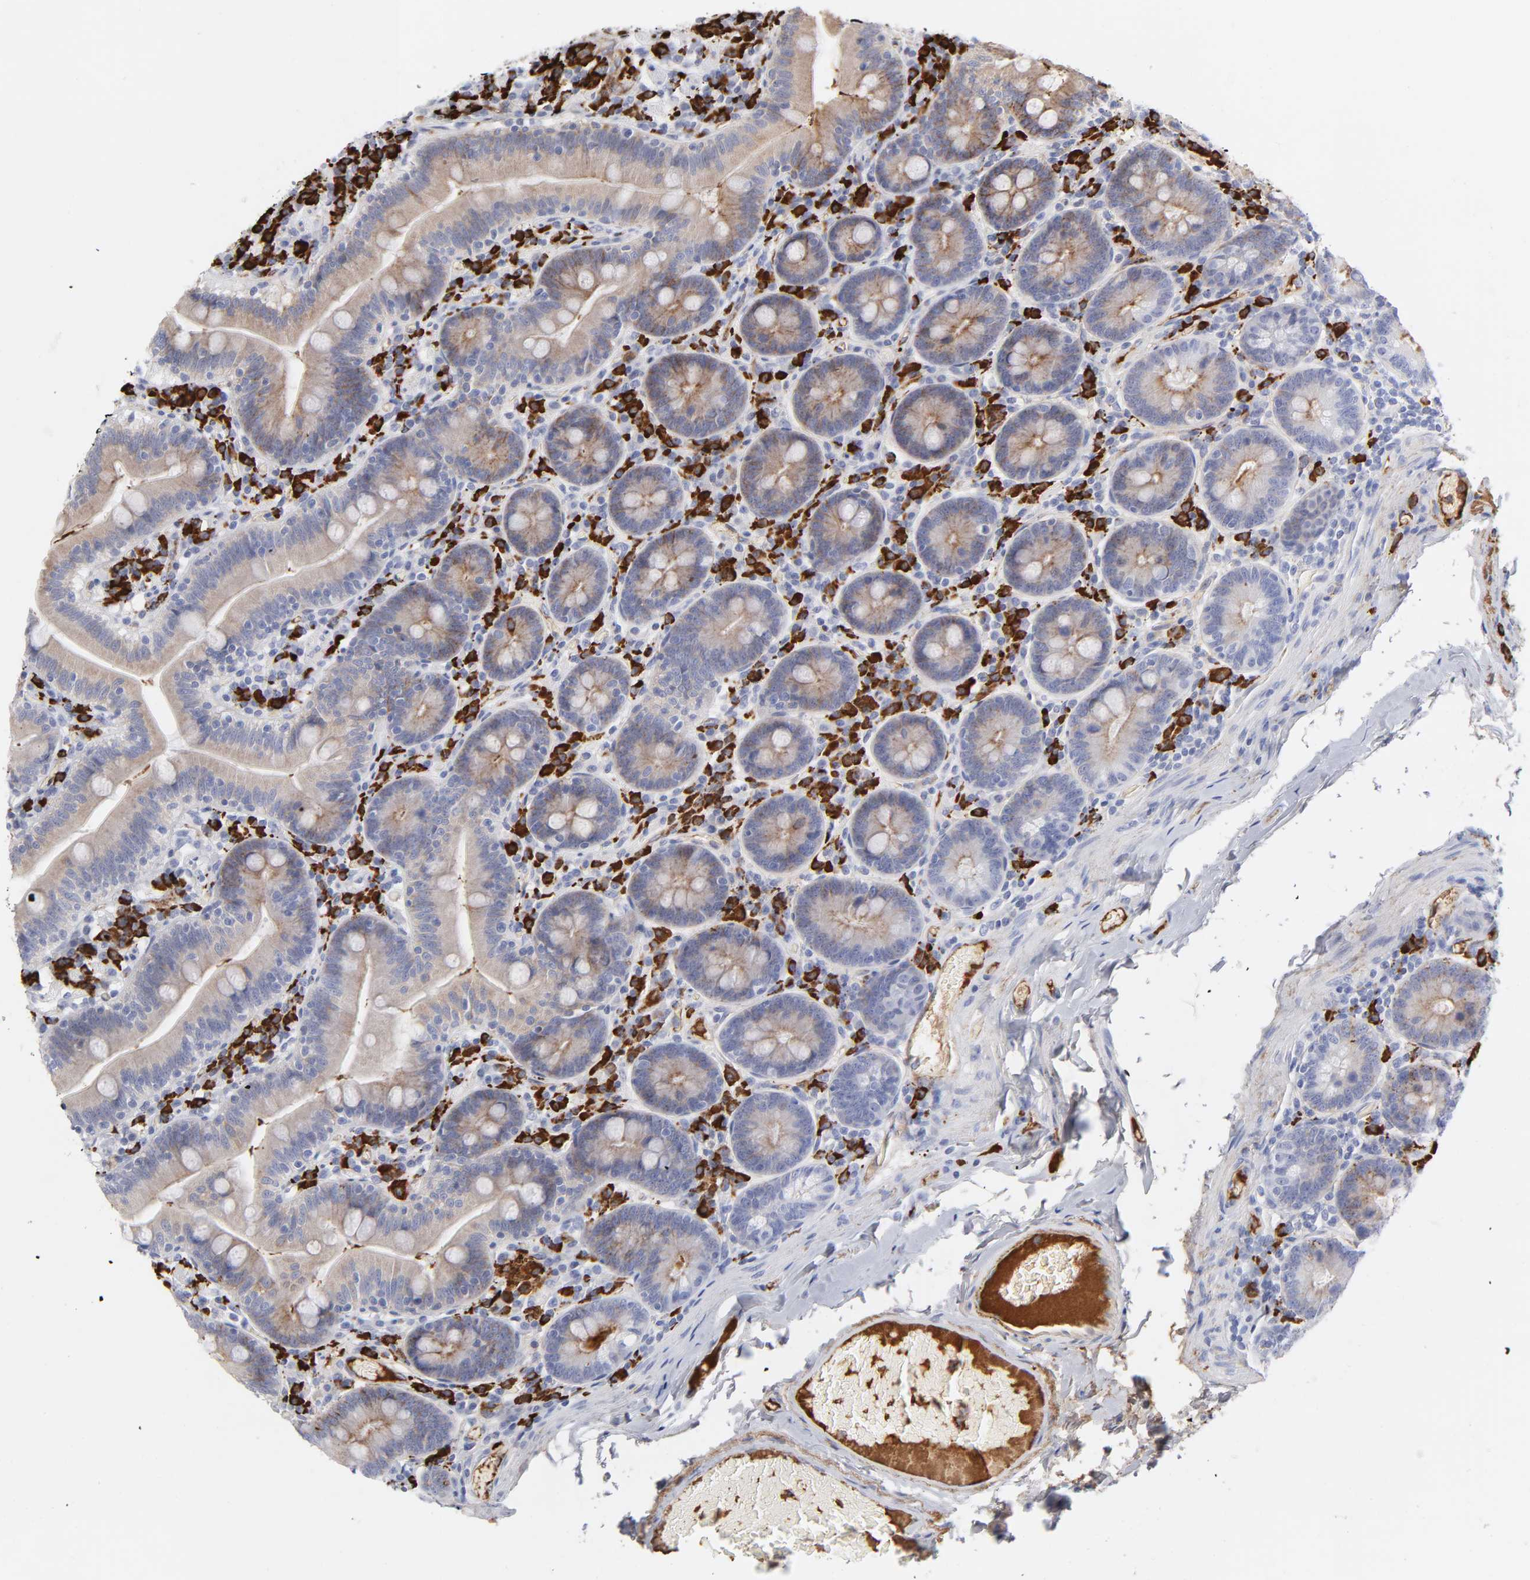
{"staining": {"intensity": "negative", "quantity": "none", "location": "none"}, "tissue": "duodenum", "cell_type": "Glandular cells", "image_type": "normal", "snomed": [{"axis": "morphology", "description": "Normal tissue, NOS"}, {"axis": "topography", "description": "Duodenum"}], "caption": "This is an IHC histopathology image of normal duodenum. There is no expression in glandular cells.", "gene": "PLAT", "patient": {"sex": "male", "age": 66}}